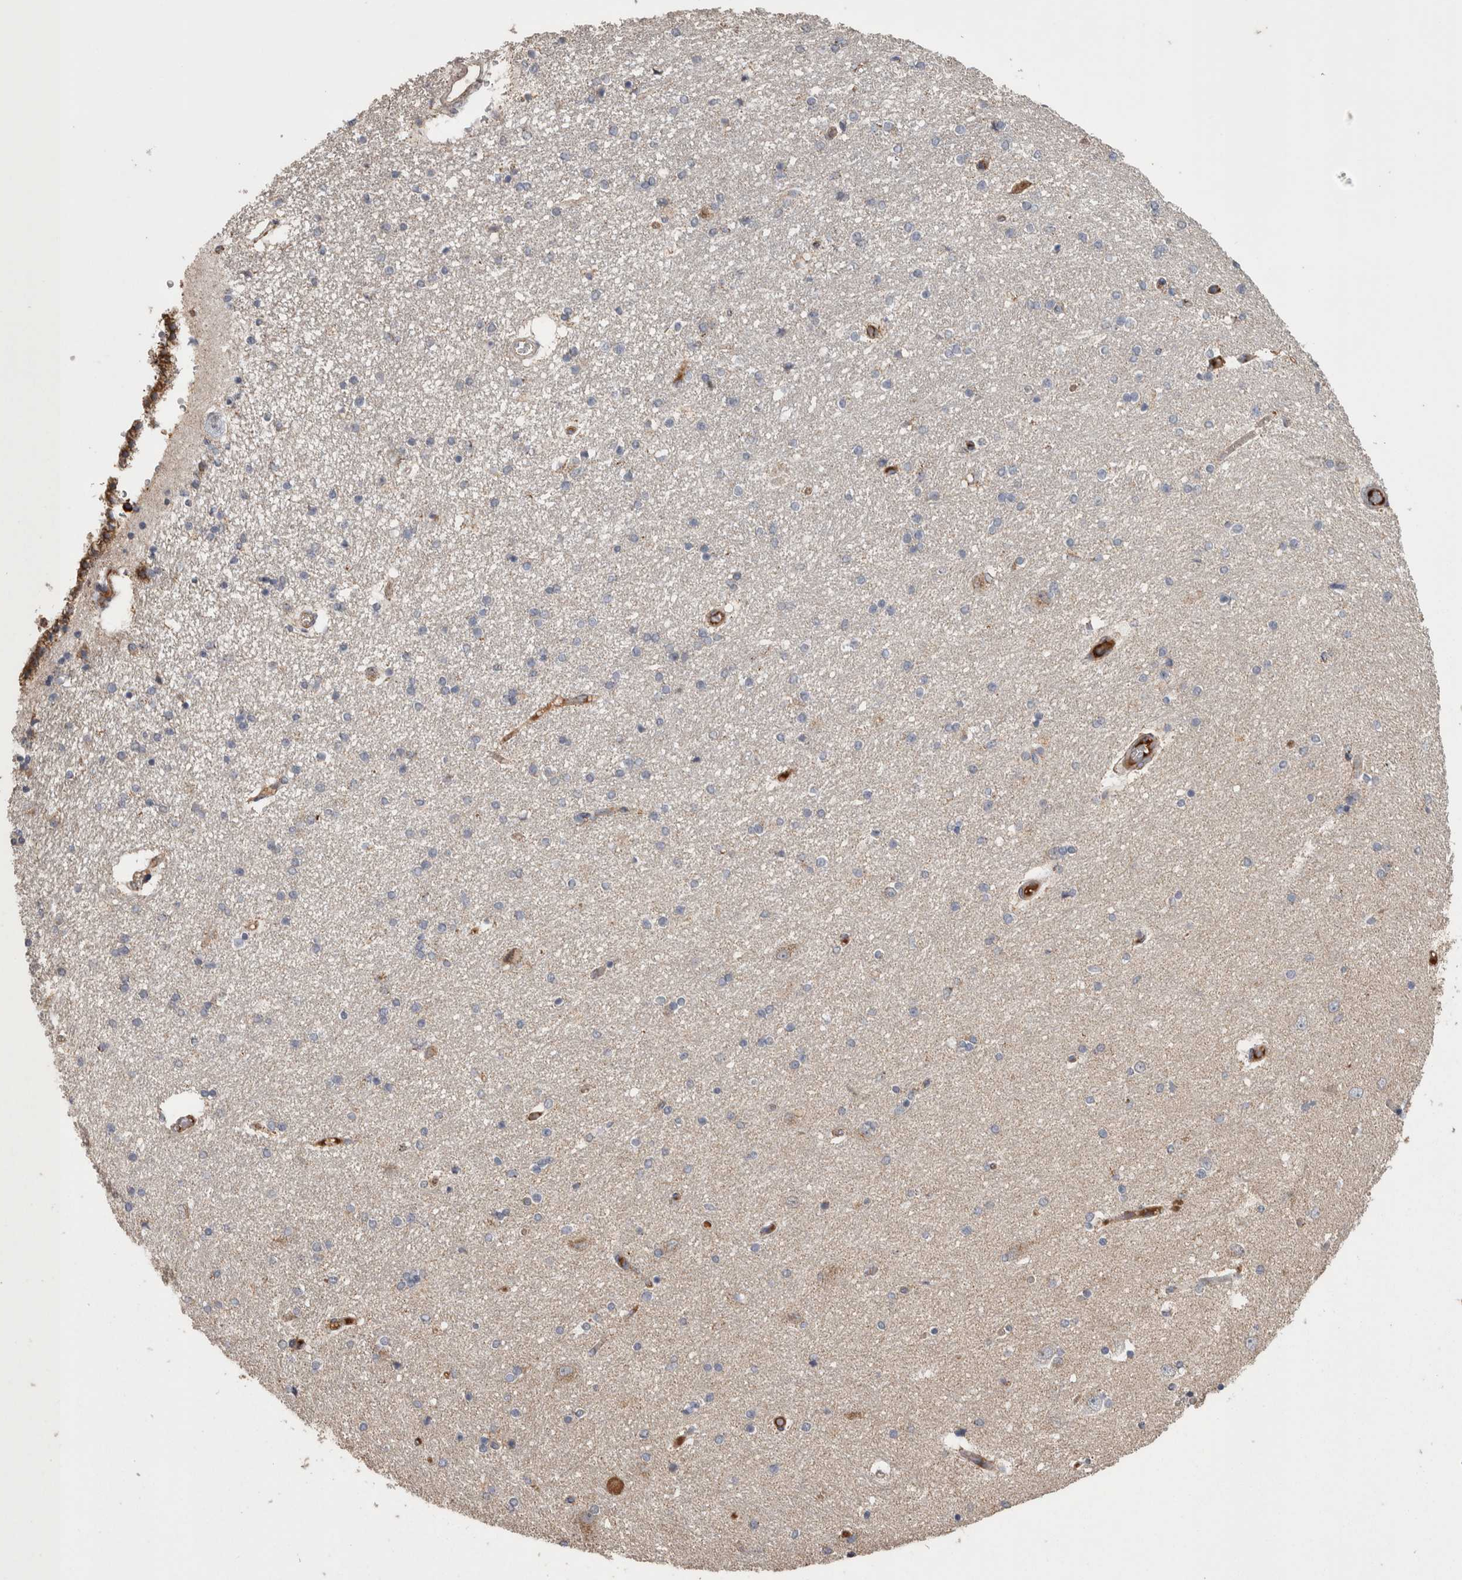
{"staining": {"intensity": "weak", "quantity": "<25%", "location": "cytoplasmic/membranous"}, "tissue": "hippocampus", "cell_type": "Glial cells", "image_type": "normal", "snomed": [{"axis": "morphology", "description": "Normal tissue, NOS"}, {"axis": "topography", "description": "Hippocampus"}], "caption": "The histopathology image displays no significant staining in glial cells of hippocampus.", "gene": "SCO1", "patient": {"sex": "female", "age": 54}}